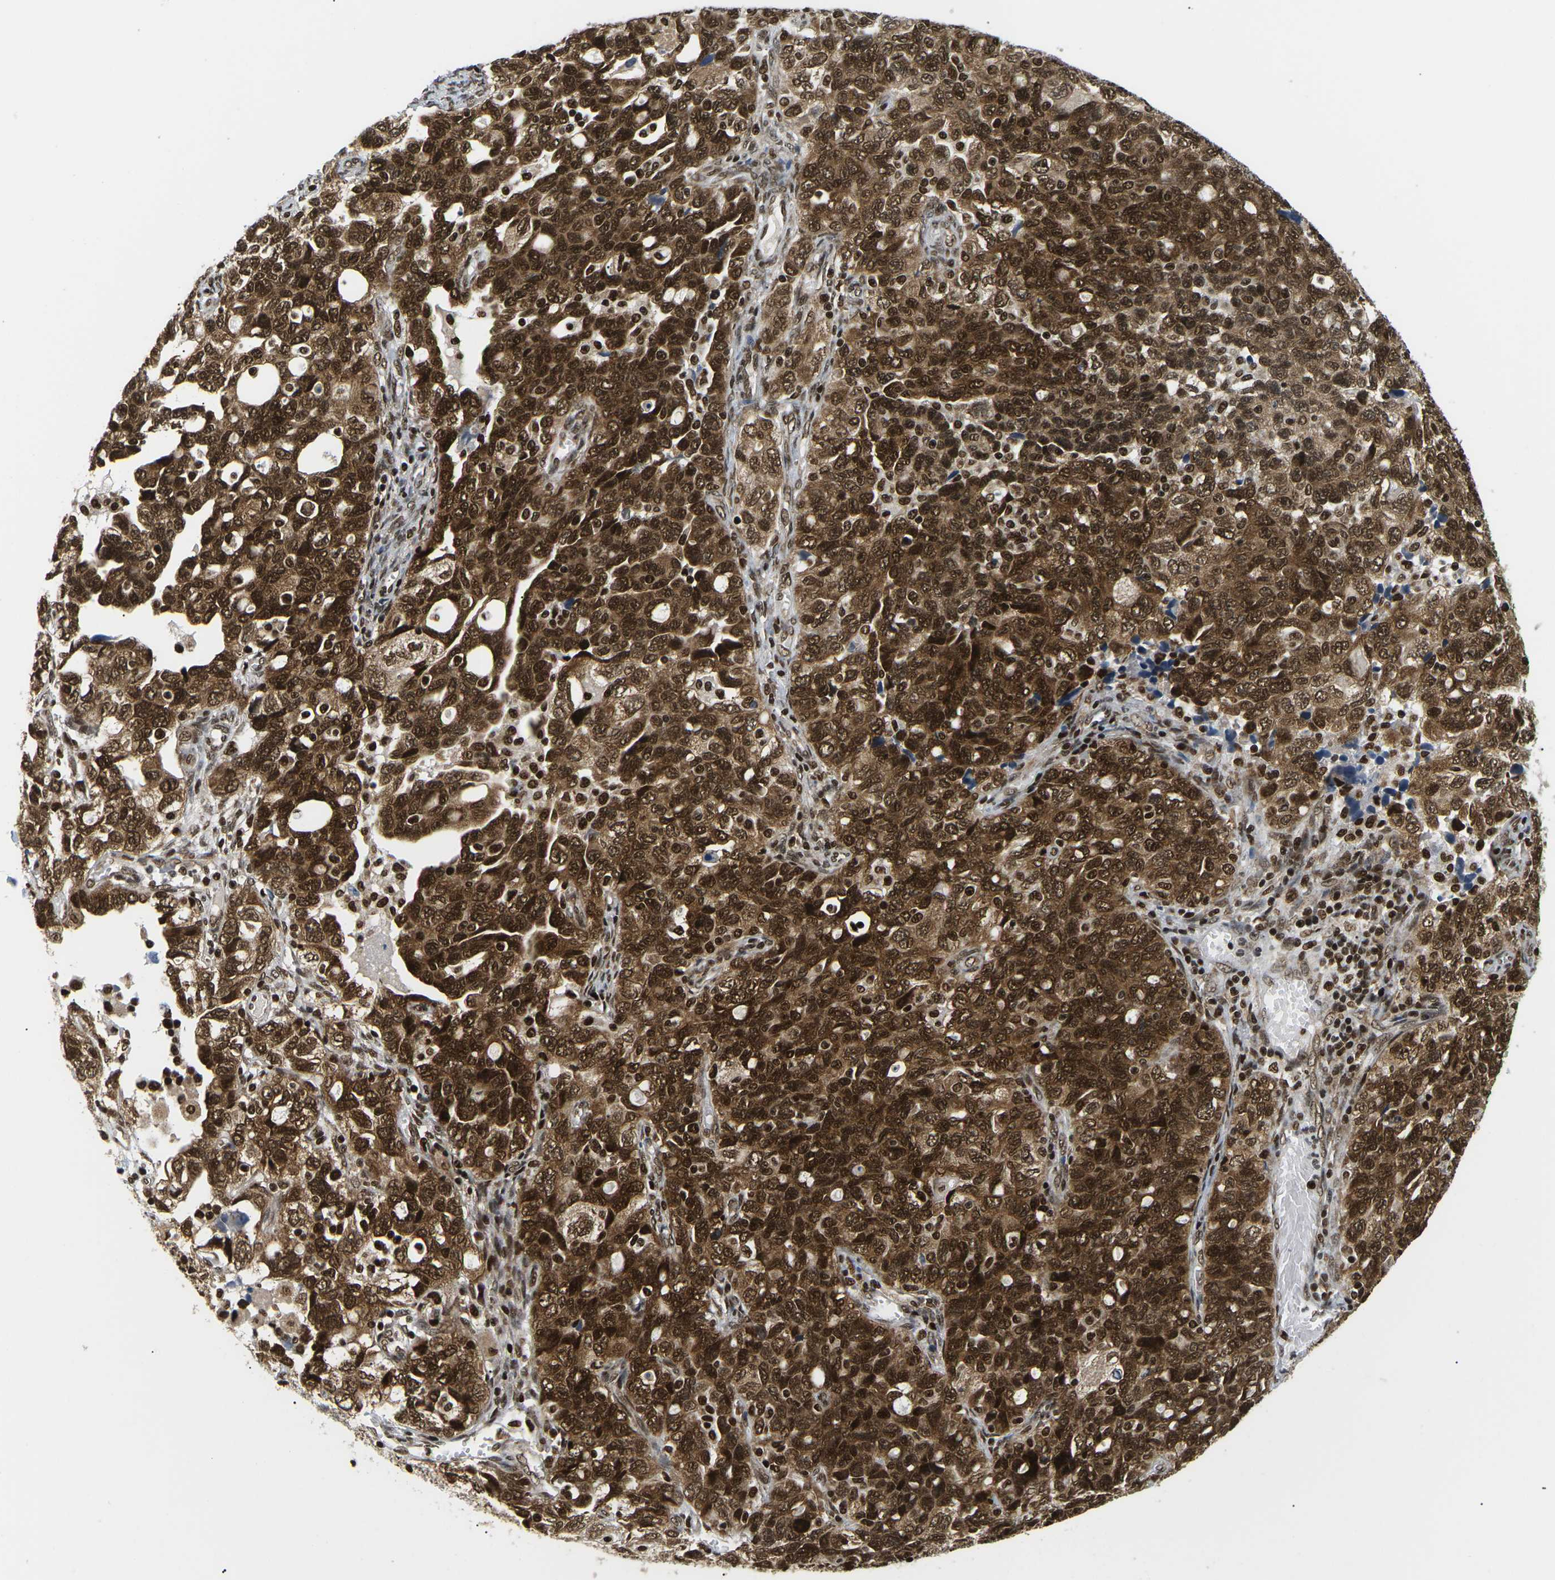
{"staining": {"intensity": "strong", "quantity": ">75%", "location": "cytoplasmic/membranous,nuclear"}, "tissue": "ovarian cancer", "cell_type": "Tumor cells", "image_type": "cancer", "snomed": [{"axis": "morphology", "description": "Carcinoma, NOS"}, {"axis": "morphology", "description": "Cystadenocarcinoma, serous, NOS"}, {"axis": "topography", "description": "Ovary"}], "caption": "Human ovarian cancer stained with a protein marker reveals strong staining in tumor cells.", "gene": "CELF1", "patient": {"sex": "female", "age": 69}}